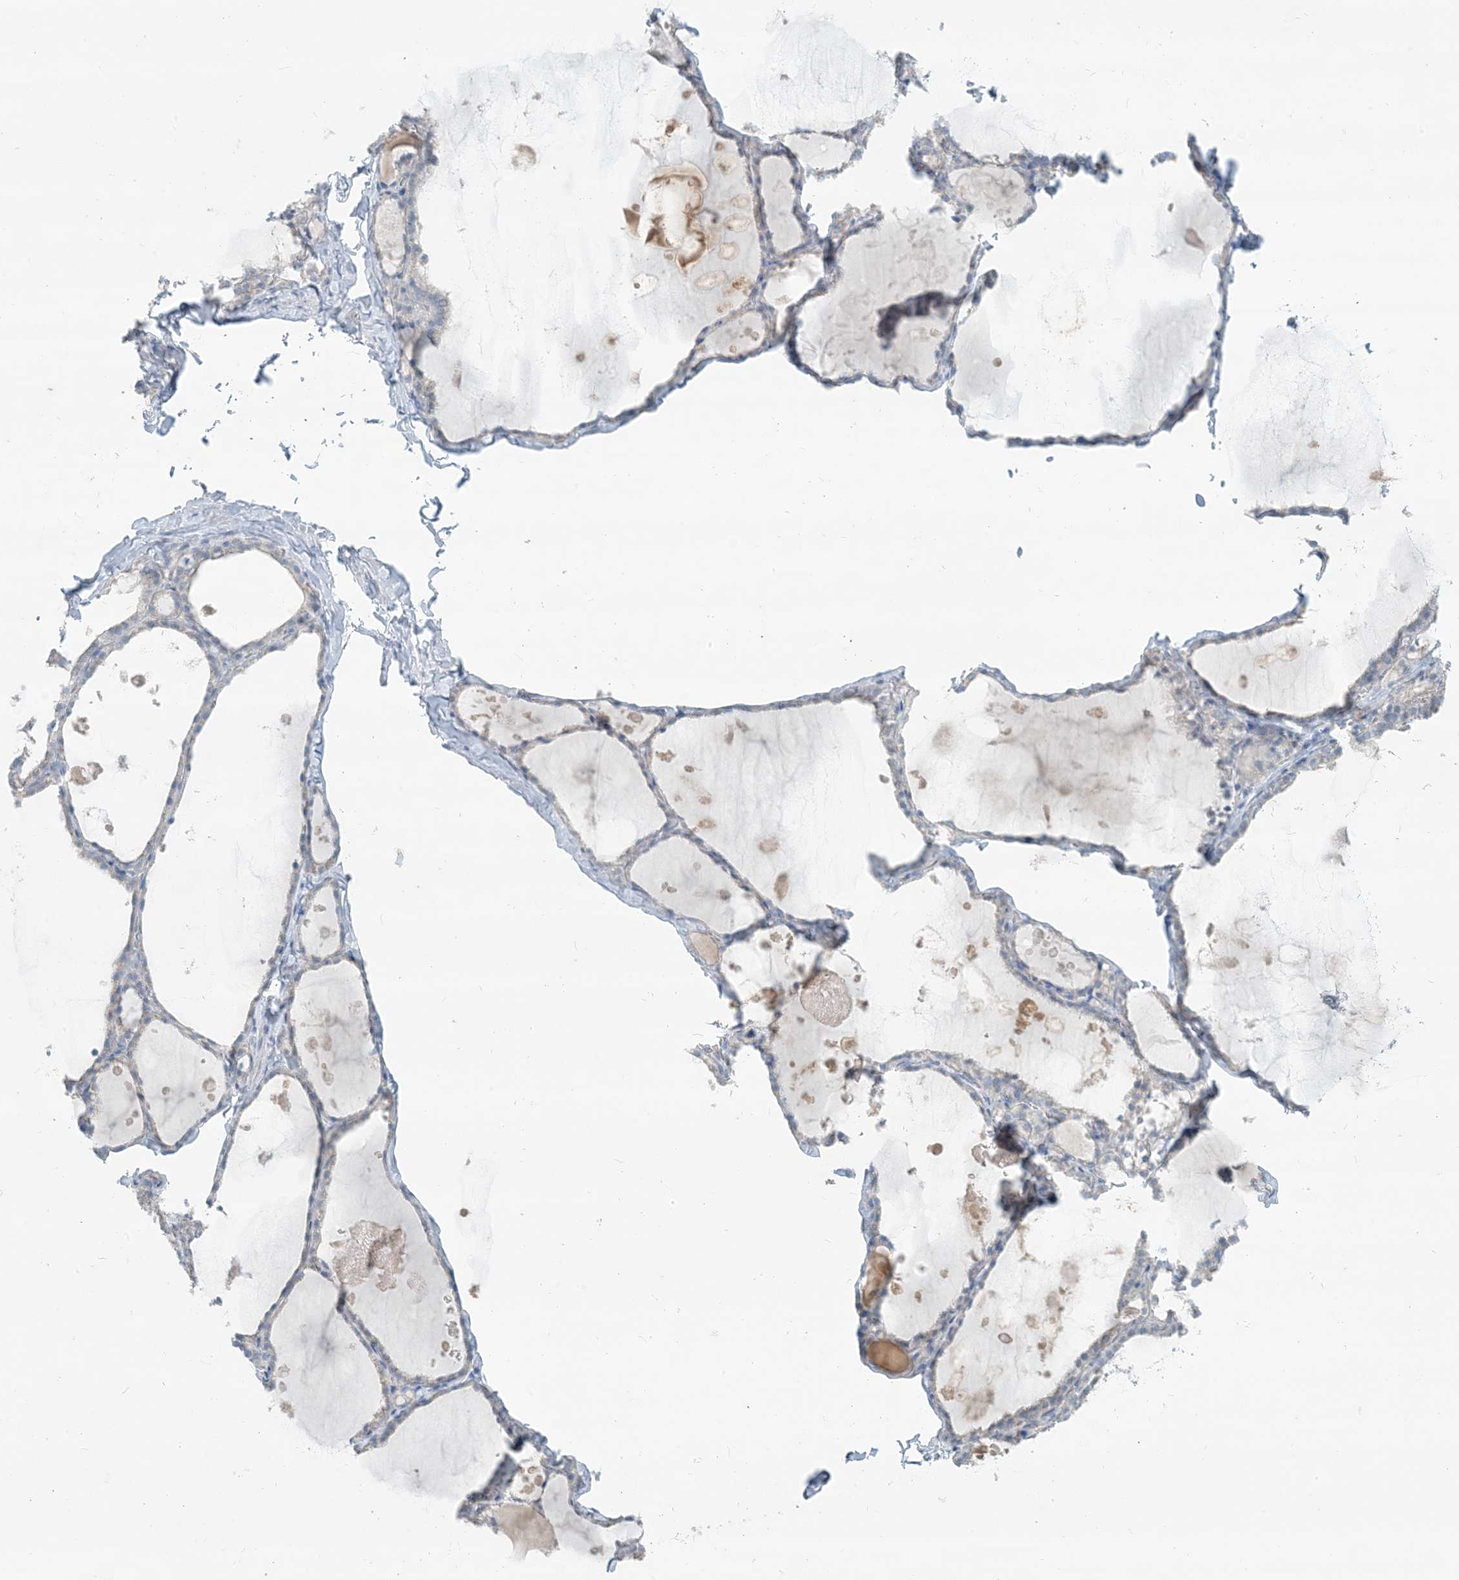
{"staining": {"intensity": "negative", "quantity": "none", "location": "none"}, "tissue": "thyroid gland", "cell_type": "Glandular cells", "image_type": "normal", "snomed": [{"axis": "morphology", "description": "Normal tissue, NOS"}, {"axis": "topography", "description": "Thyroid gland"}], "caption": "Benign thyroid gland was stained to show a protein in brown. There is no significant expression in glandular cells.", "gene": "SCML1", "patient": {"sex": "male", "age": 56}}